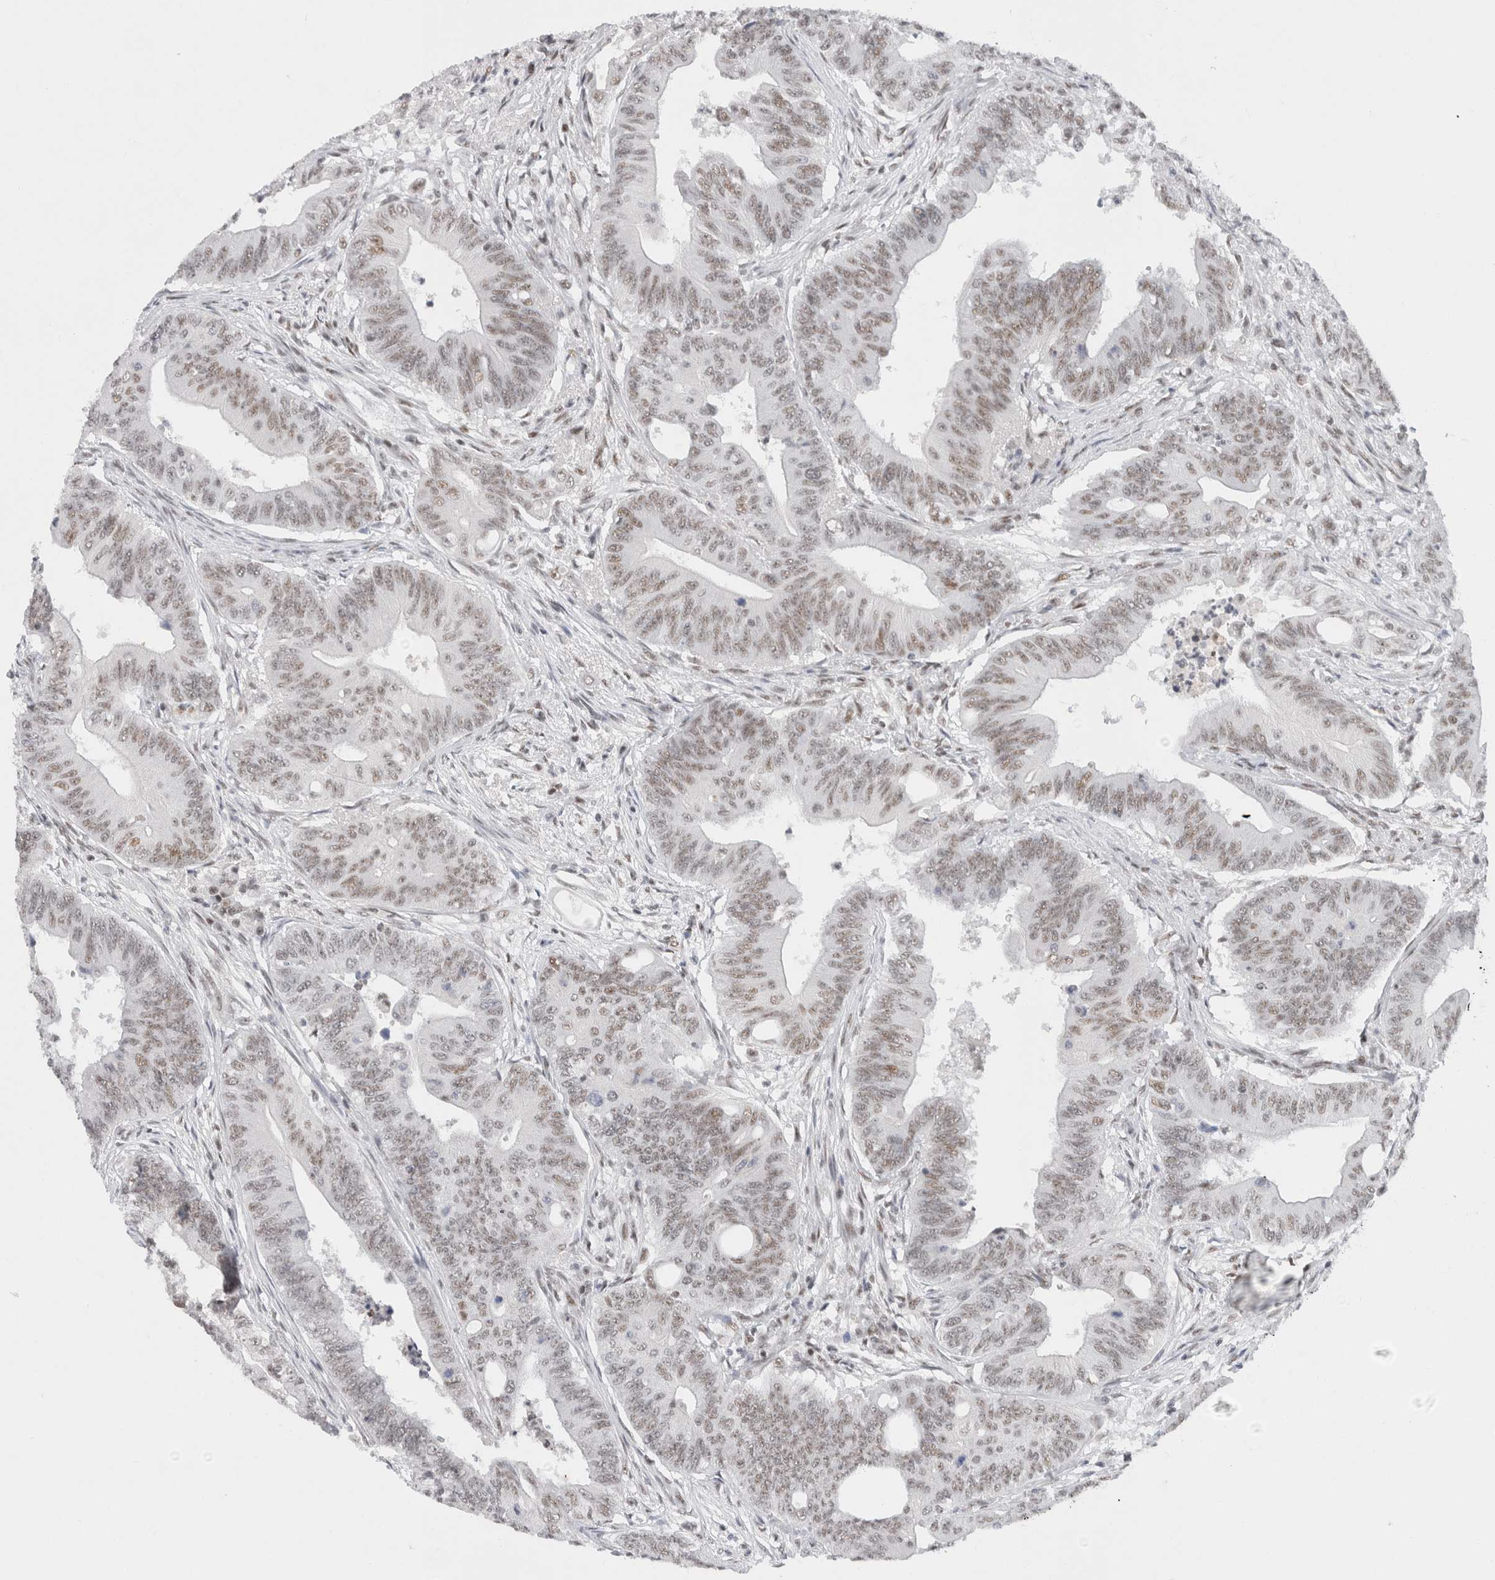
{"staining": {"intensity": "weak", "quantity": ">75%", "location": "nuclear"}, "tissue": "colorectal cancer", "cell_type": "Tumor cells", "image_type": "cancer", "snomed": [{"axis": "morphology", "description": "Adenoma, NOS"}, {"axis": "morphology", "description": "Adenocarcinoma, NOS"}, {"axis": "topography", "description": "Colon"}], "caption": "Colorectal cancer (adenoma) was stained to show a protein in brown. There is low levels of weak nuclear expression in about >75% of tumor cells.", "gene": "COPS7A", "patient": {"sex": "male", "age": 79}}